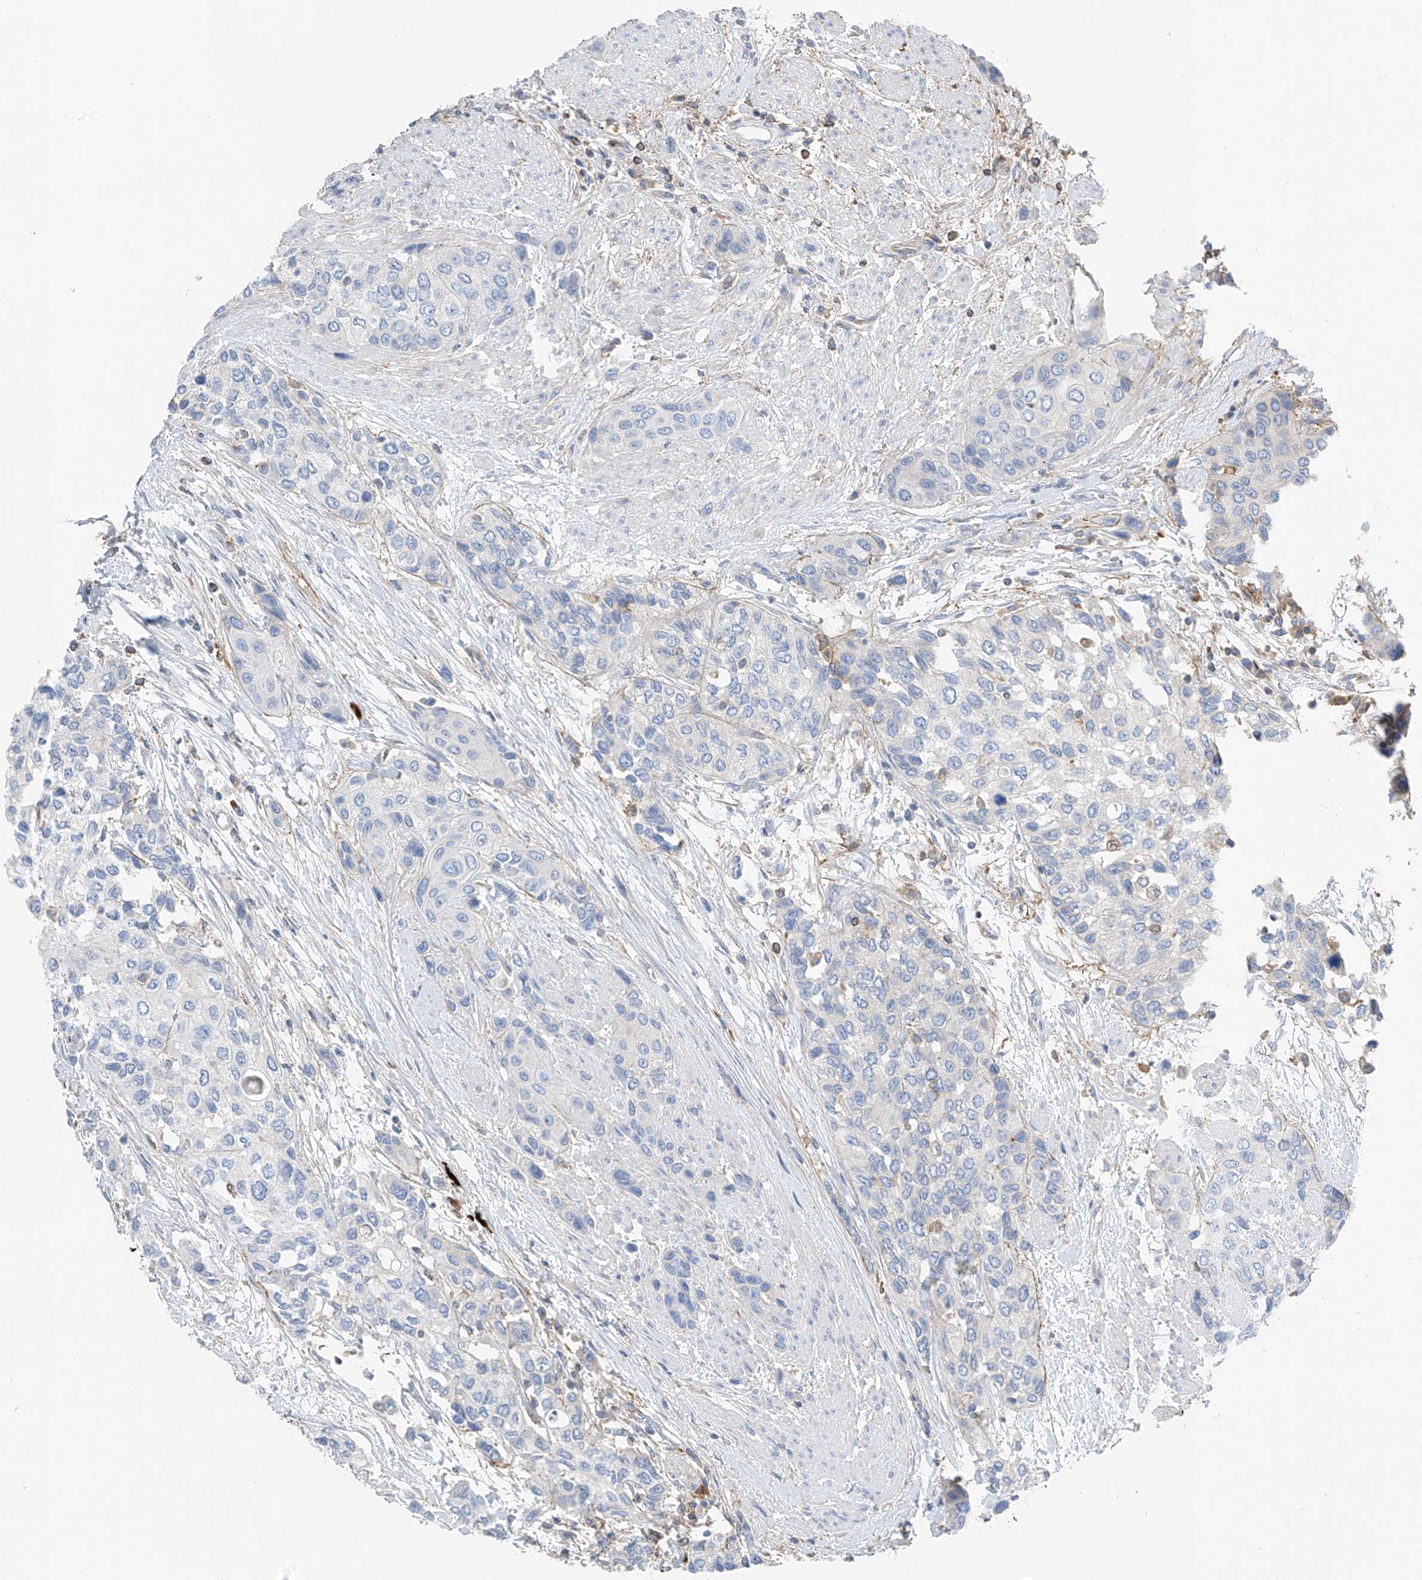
{"staining": {"intensity": "negative", "quantity": "none", "location": "none"}, "tissue": "urothelial cancer", "cell_type": "Tumor cells", "image_type": "cancer", "snomed": [{"axis": "morphology", "description": "Normal tissue, NOS"}, {"axis": "morphology", "description": "Urothelial carcinoma, High grade"}, {"axis": "topography", "description": "Vascular tissue"}, {"axis": "topography", "description": "Urinary bladder"}], "caption": "Tumor cells are negative for brown protein staining in urothelial cancer.", "gene": "NALCN", "patient": {"sex": "female", "age": 56}}